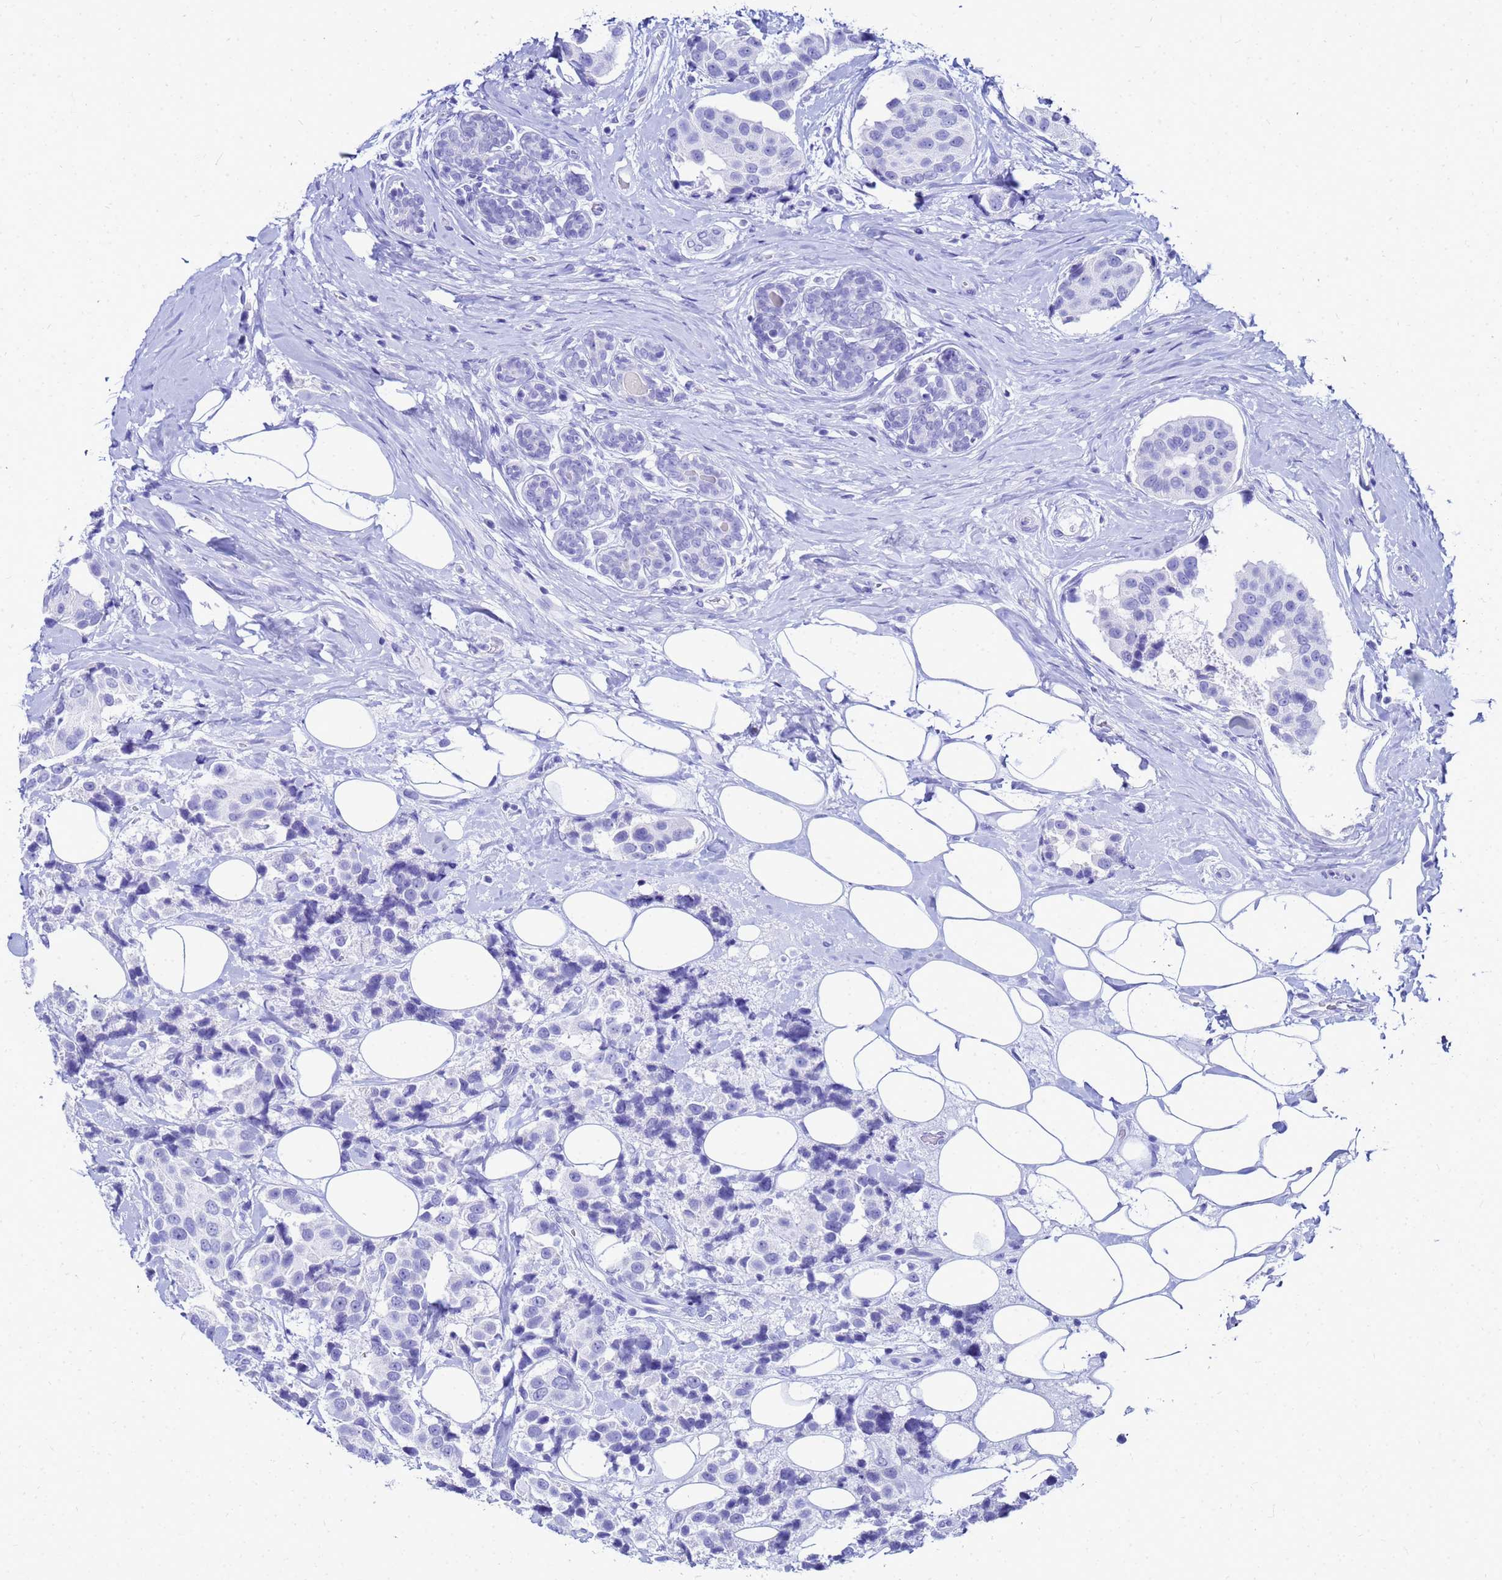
{"staining": {"intensity": "negative", "quantity": "none", "location": "none"}, "tissue": "breast cancer", "cell_type": "Tumor cells", "image_type": "cancer", "snomed": [{"axis": "morphology", "description": "Normal tissue, NOS"}, {"axis": "morphology", "description": "Duct carcinoma"}, {"axis": "topography", "description": "Breast"}], "caption": "Human breast cancer stained for a protein using immunohistochemistry (IHC) reveals no positivity in tumor cells.", "gene": "CKB", "patient": {"sex": "female", "age": 39}}